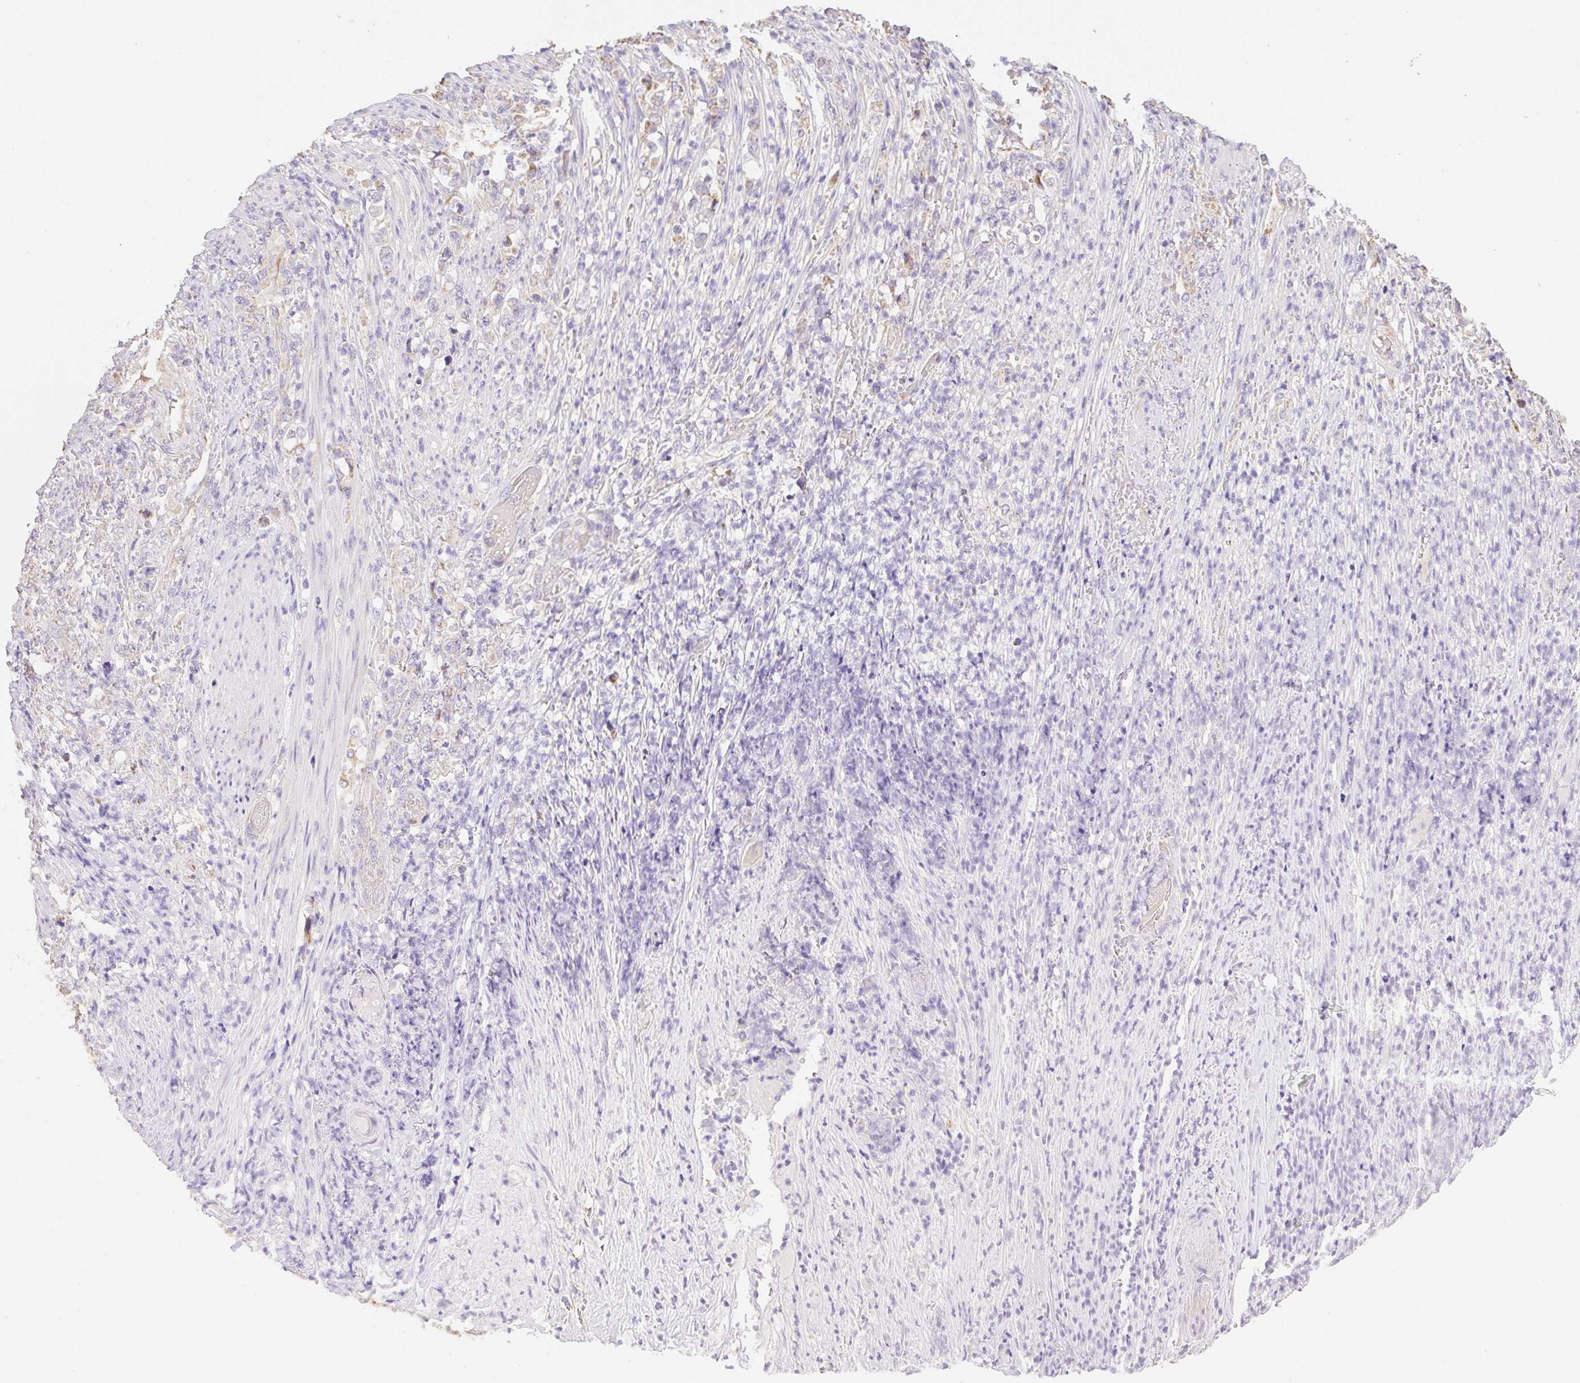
{"staining": {"intensity": "negative", "quantity": "none", "location": "none"}, "tissue": "stomach cancer", "cell_type": "Tumor cells", "image_type": "cancer", "snomed": [{"axis": "morphology", "description": "Normal tissue, NOS"}, {"axis": "morphology", "description": "Adenocarcinoma, NOS"}, {"axis": "topography", "description": "Stomach"}], "caption": "DAB (3,3'-diaminobenzidine) immunohistochemical staining of human adenocarcinoma (stomach) demonstrates no significant staining in tumor cells.", "gene": "COPZ2", "patient": {"sex": "female", "age": 79}}